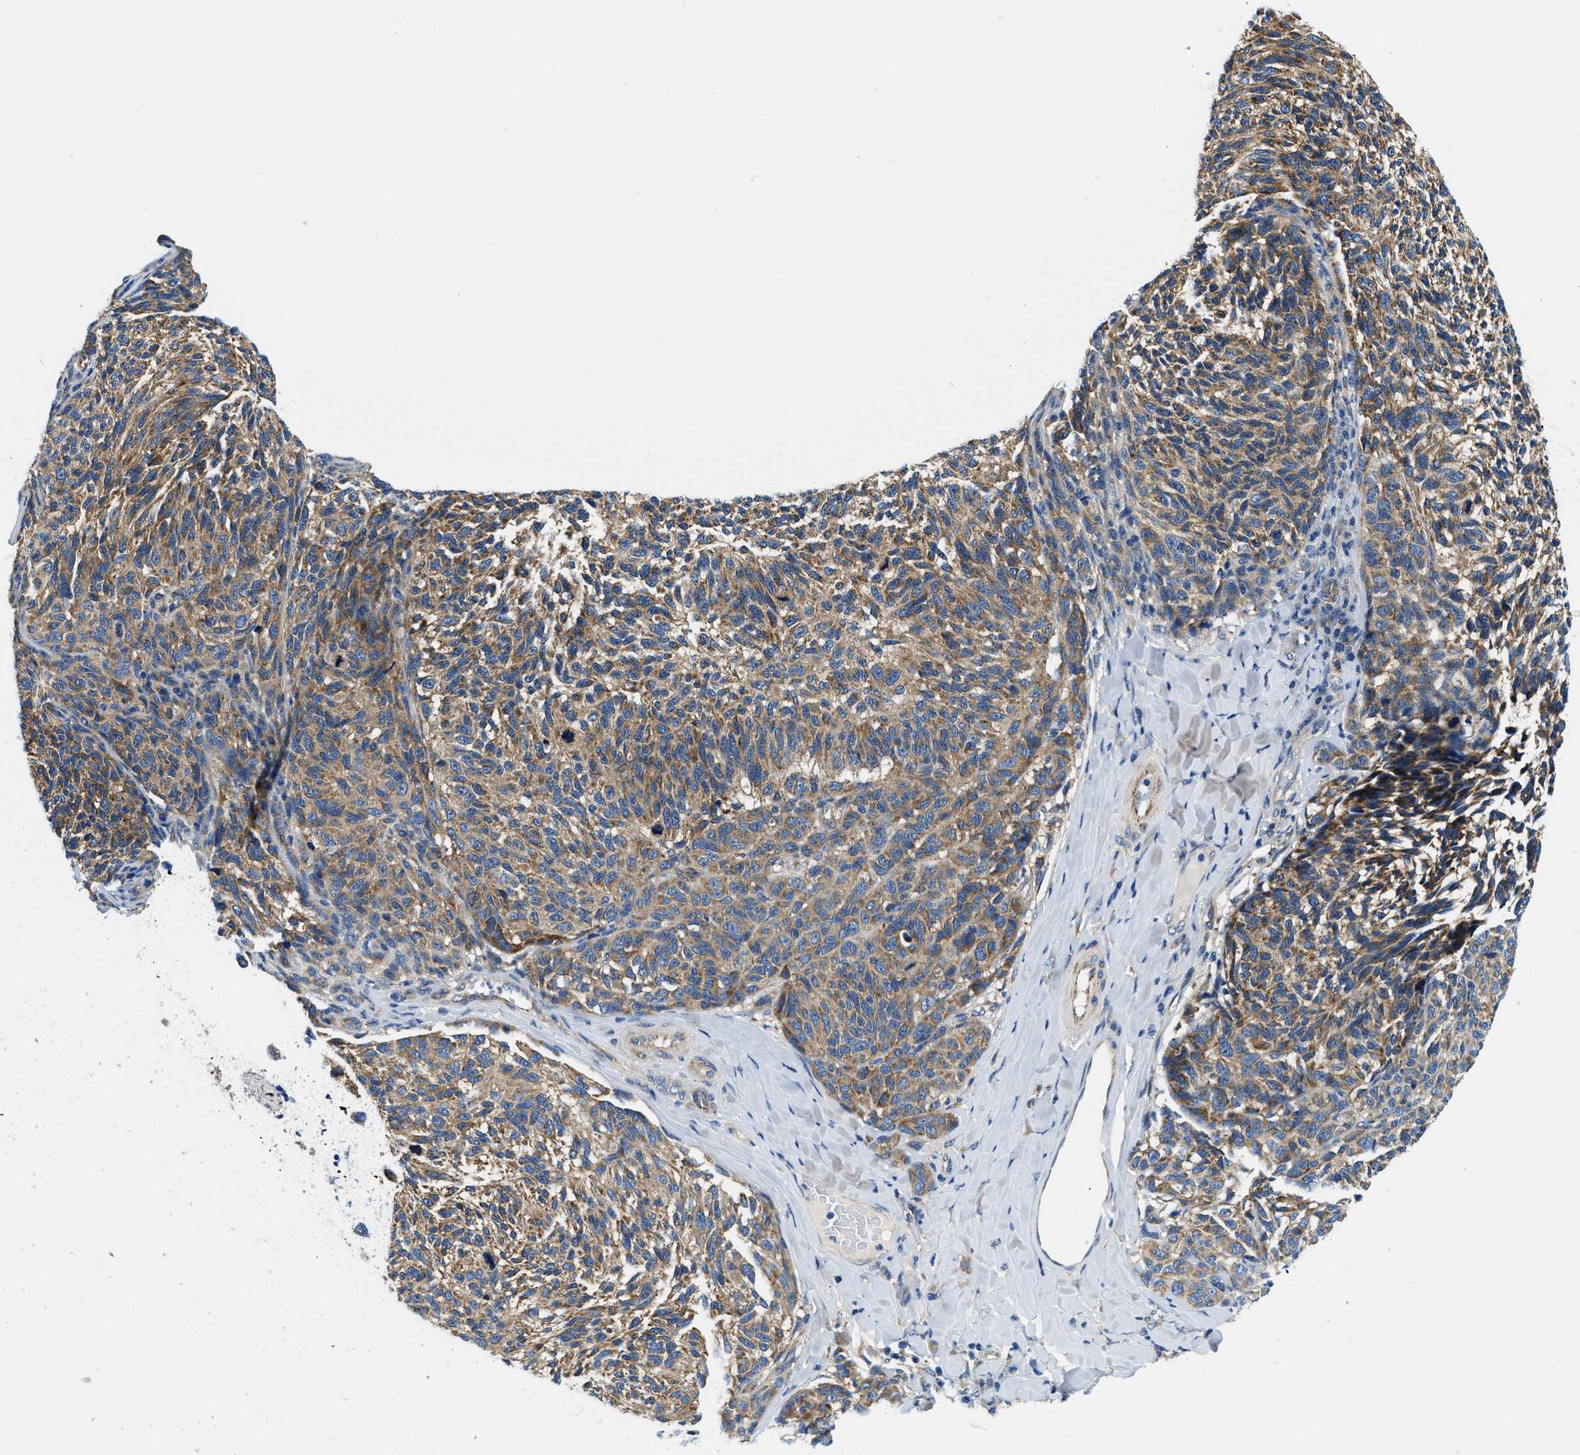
{"staining": {"intensity": "moderate", "quantity": ">75%", "location": "cytoplasmic/membranous"}, "tissue": "melanoma", "cell_type": "Tumor cells", "image_type": "cancer", "snomed": [{"axis": "morphology", "description": "Malignant melanoma, NOS"}, {"axis": "topography", "description": "Skin"}], "caption": "Tumor cells reveal medium levels of moderate cytoplasmic/membranous expression in approximately >75% of cells in human melanoma.", "gene": "SAMD4B", "patient": {"sex": "female", "age": 73}}